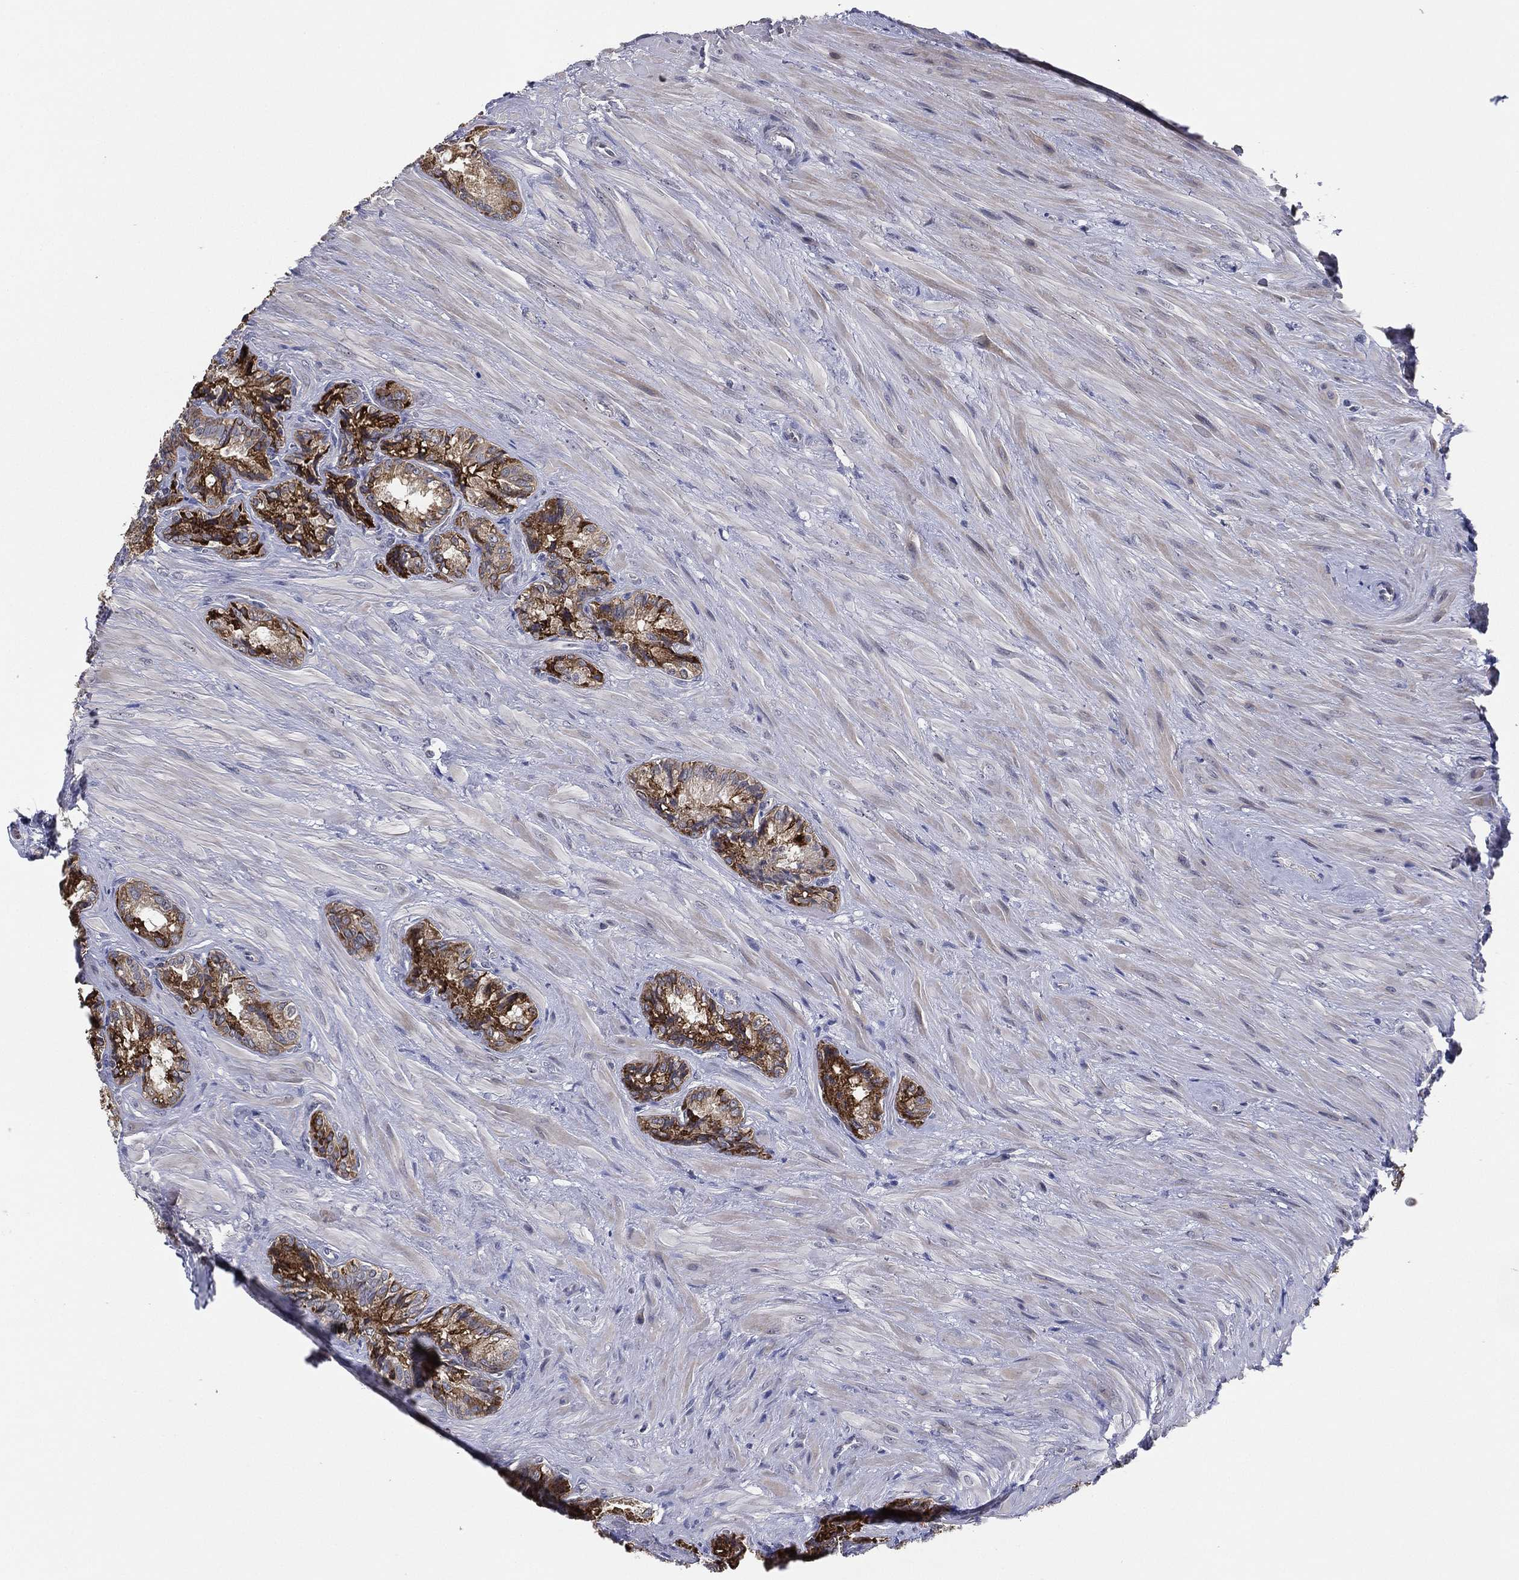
{"staining": {"intensity": "strong", "quantity": "25%-75%", "location": "cytoplasmic/membranous"}, "tissue": "seminal vesicle", "cell_type": "Glandular cells", "image_type": "normal", "snomed": [{"axis": "morphology", "description": "Normal tissue, NOS"}, {"axis": "topography", "description": "Seminal veicle"}], "caption": "IHC (DAB) staining of benign seminal vesicle demonstrates strong cytoplasmic/membranous protein positivity in approximately 25%-75% of glandular cells.", "gene": "KAT14", "patient": {"sex": "male", "age": 68}}